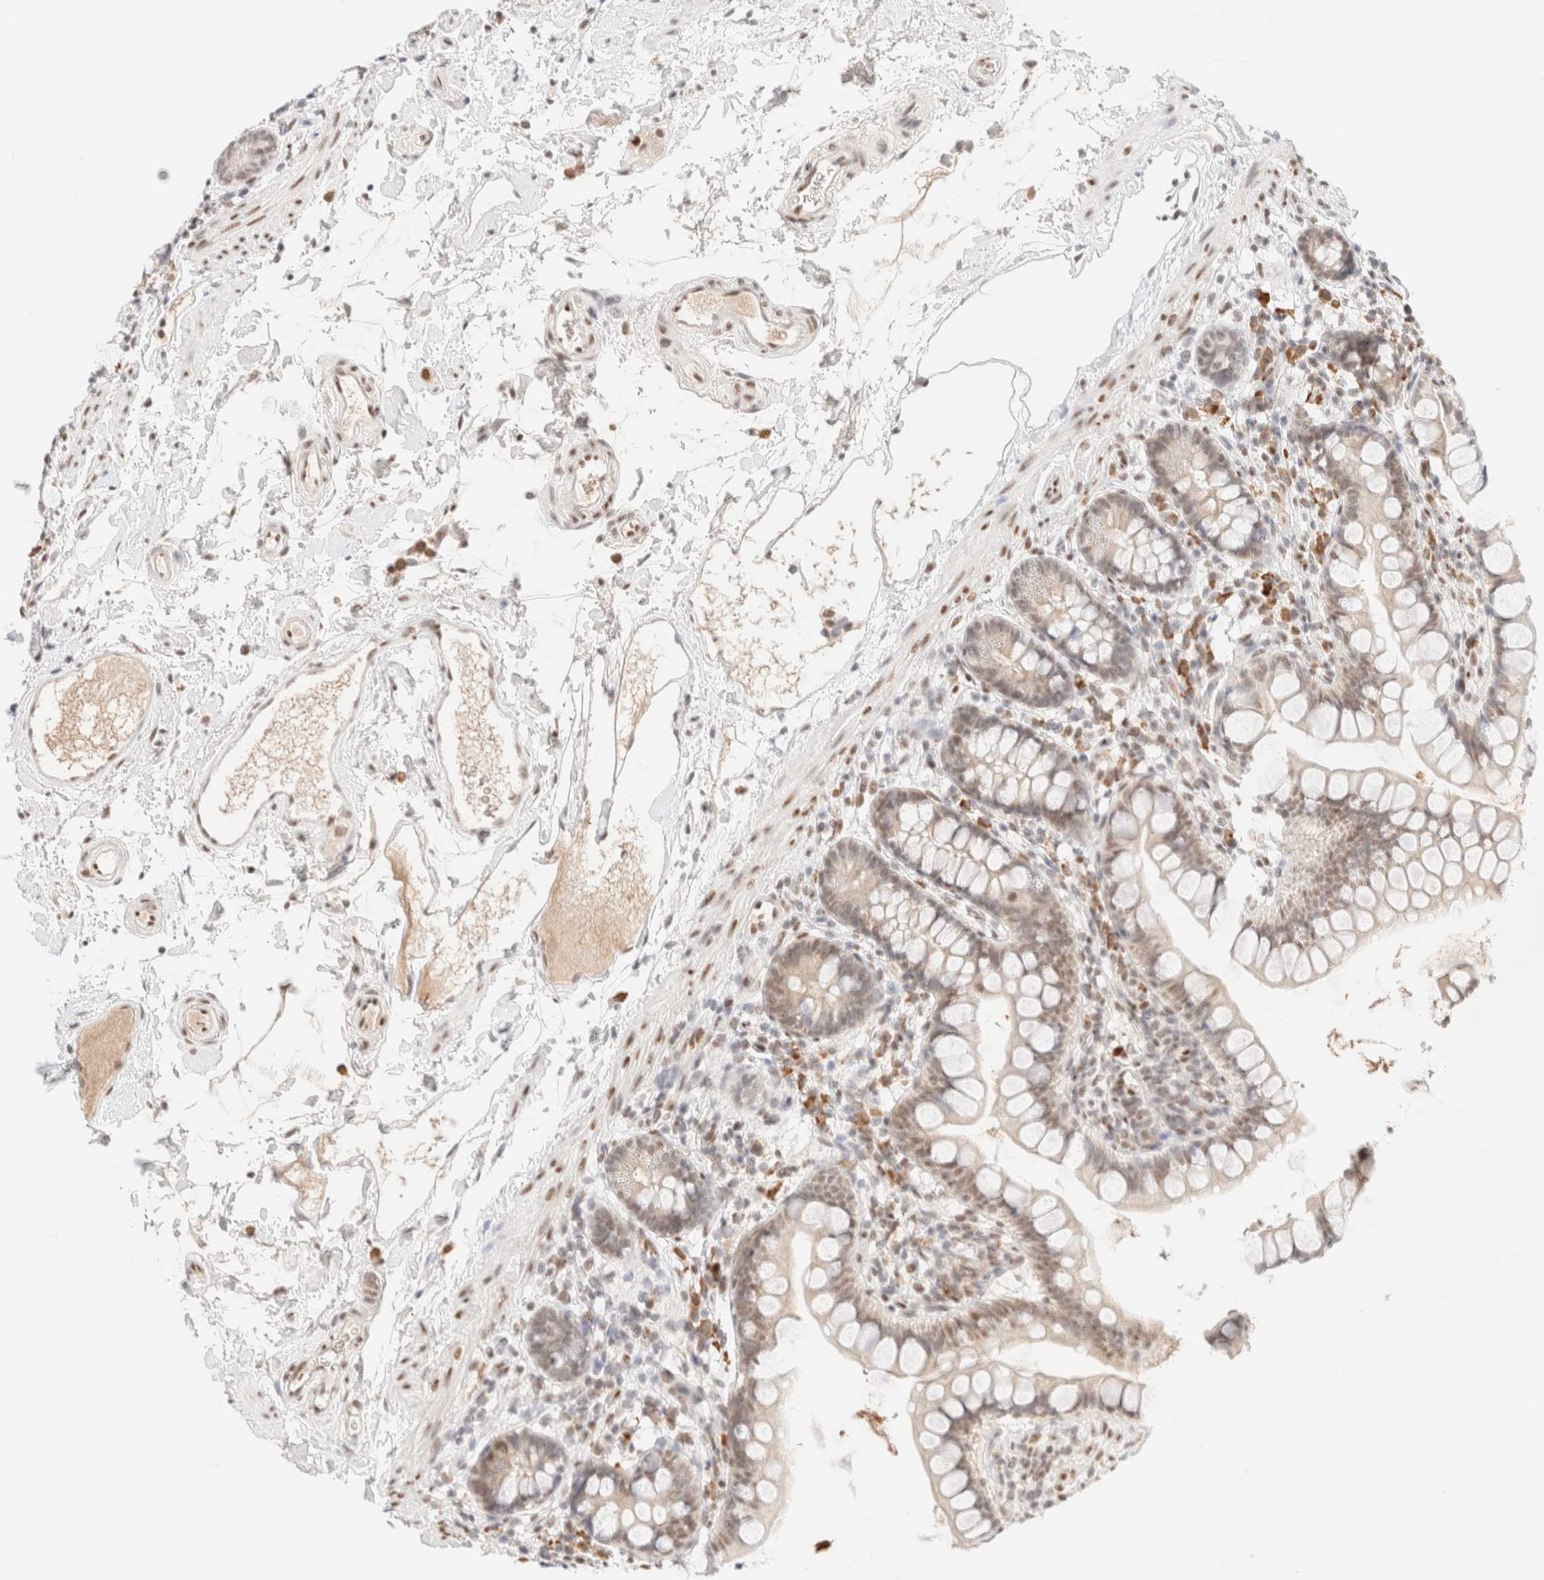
{"staining": {"intensity": "moderate", "quantity": "25%-75%", "location": "nuclear"}, "tissue": "small intestine", "cell_type": "Glandular cells", "image_type": "normal", "snomed": [{"axis": "morphology", "description": "Normal tissue, NOS"}, {"axis": "topography", "description": "Small intestine"}], "caption": "Immunohistochemical staining of normal human small intestine displays medium levels of moderate nuclear staining in about 25%-75% of glandular cells. (DAB (3,3'-diaminobenzidine) = brown stain, brightfield microscopy at high magnification).", "gene": "CIC", "patient": {"sex": "female", "age": 84}}